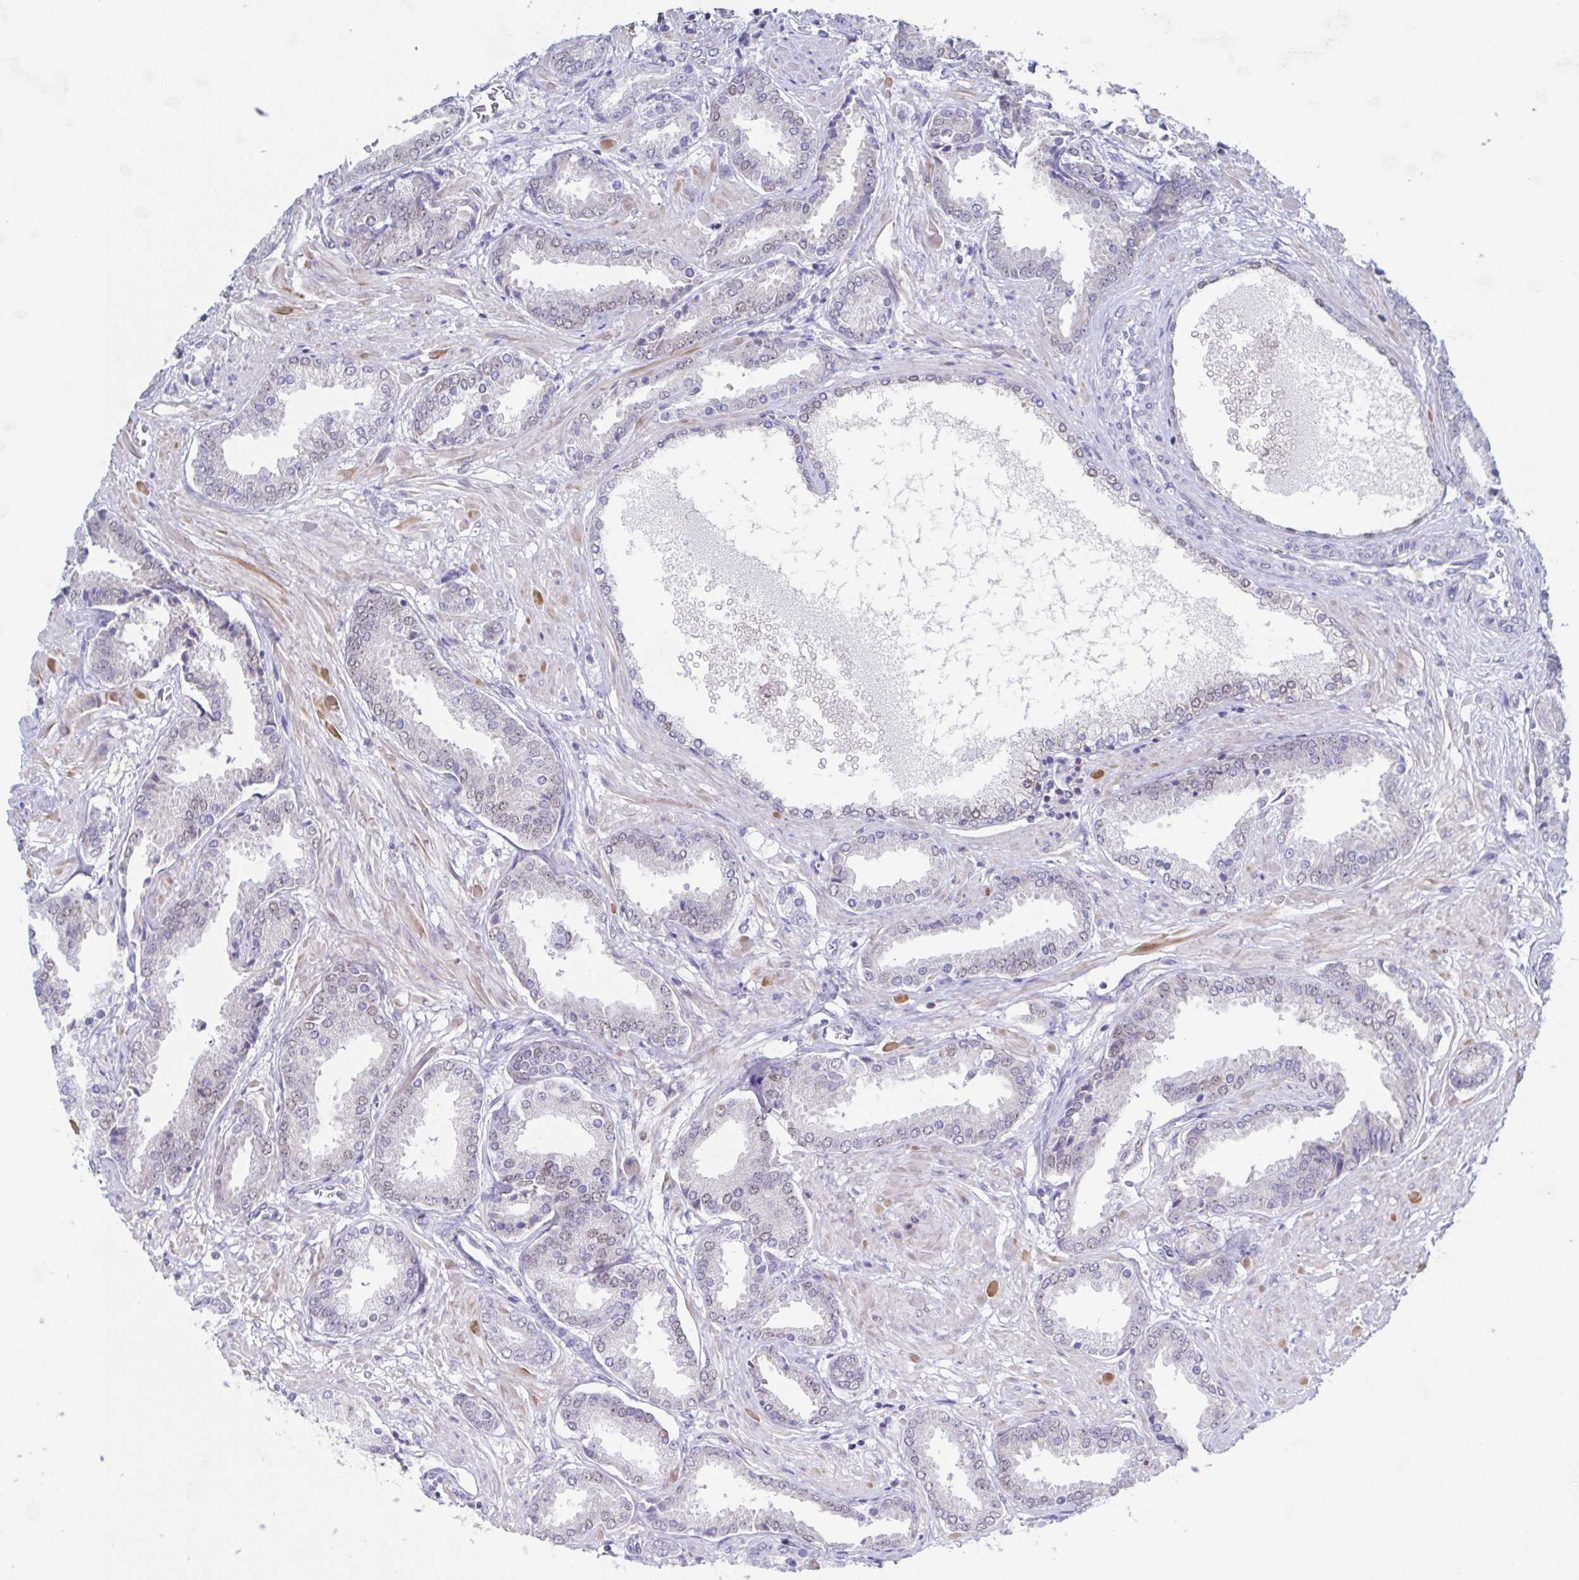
{"staining": {"intensity": "negative", "quantity": "none", "location": "none"}, "tissue": "prostate cancer", "cell_type": "Tumor cells", "image_type": "cancer", "snomed": [{"axis": "morphology", "description": "Adenocarcinoma, High grade"}, {"axis": "topography", "description": "Prostate"}], "caption": "This micrograph is of prostate cancer stained with immunohistochemistry to label a protein in brown with the nuclei are counter-stained blue. There is no positivity in tumor cells.", "gene": "PBOV1", "patient": {"sex": "male", "age": 56}}